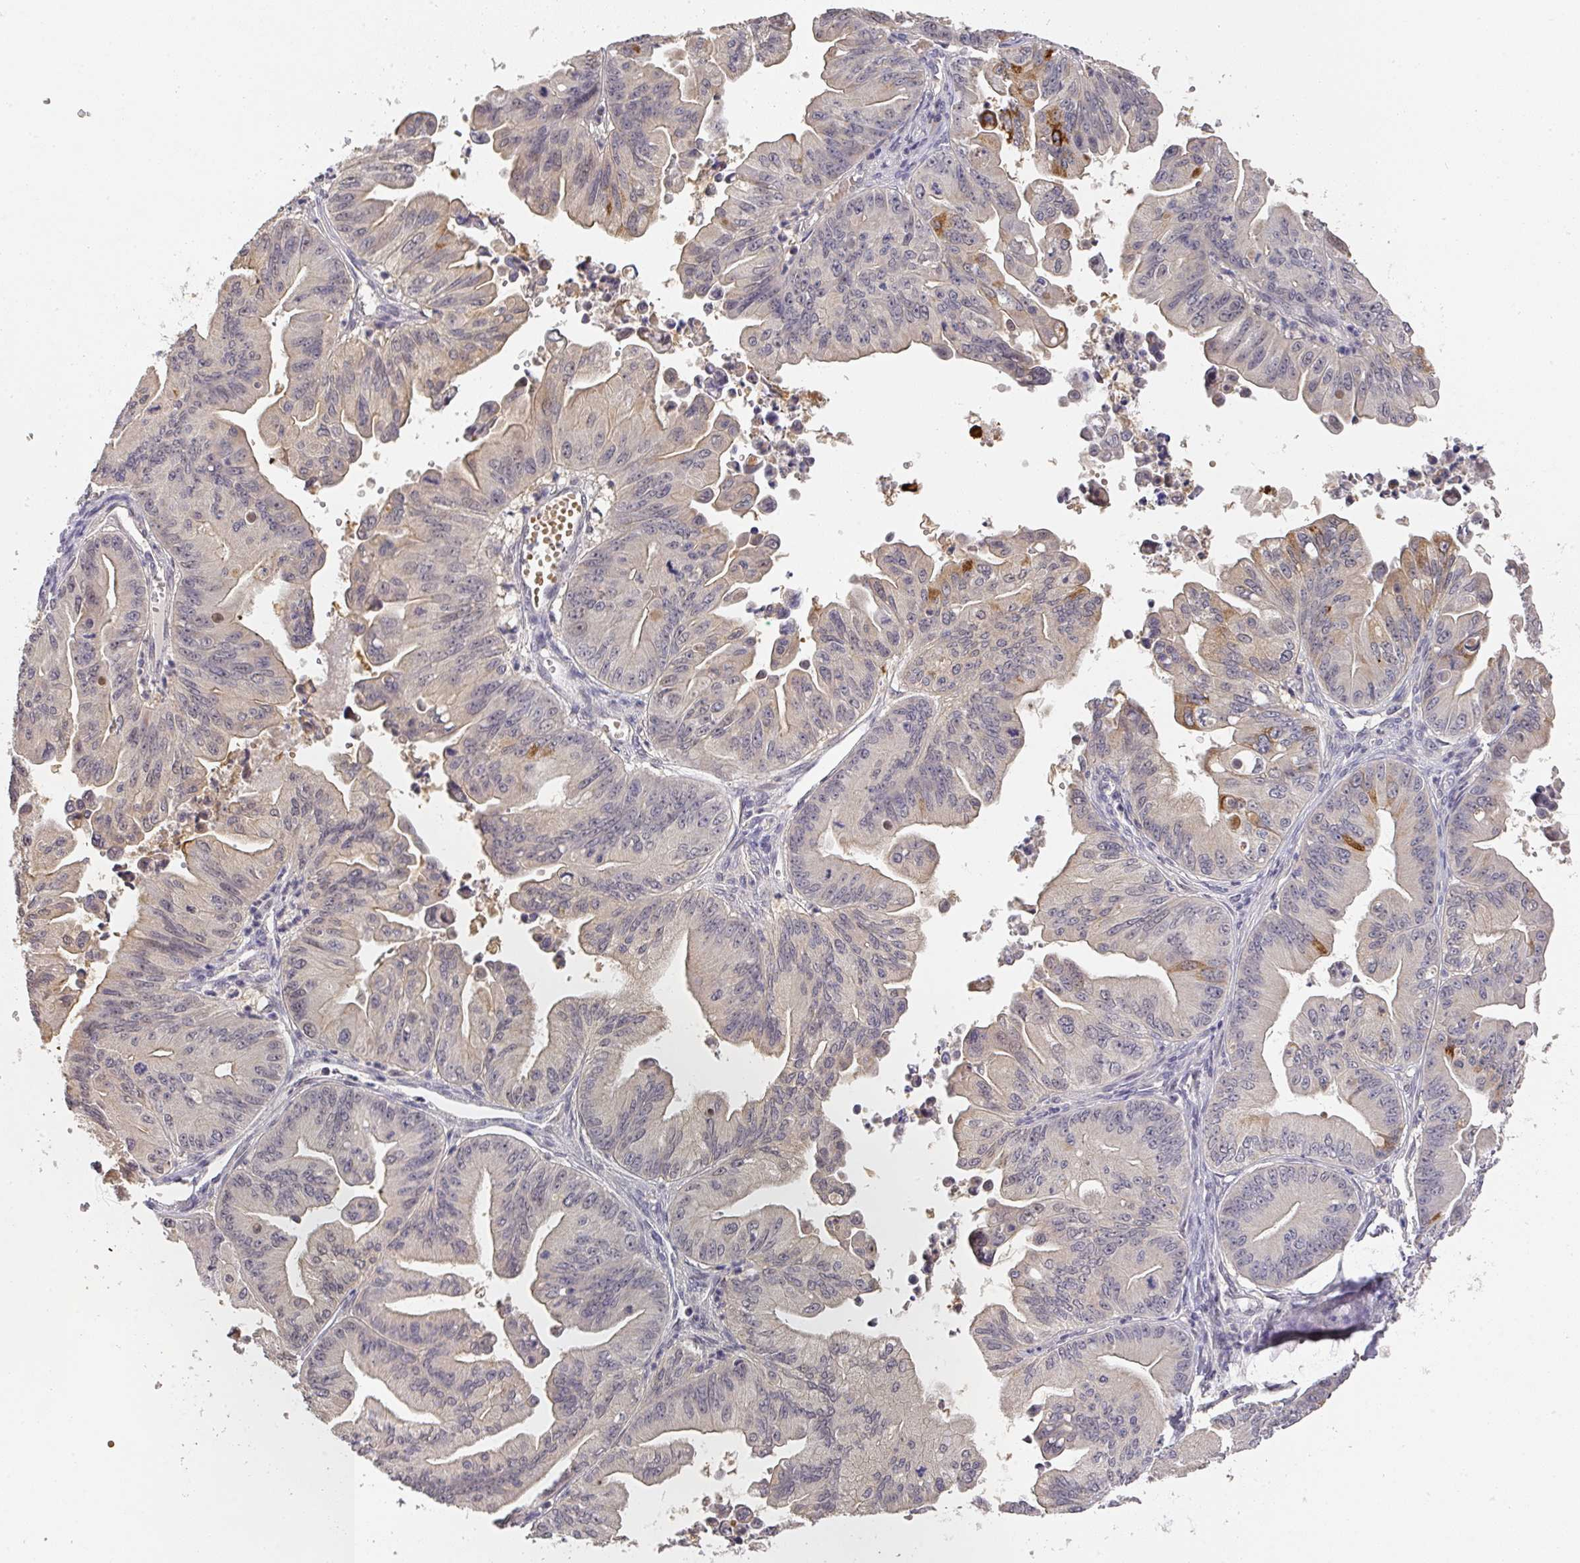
{"staining": {"intensity": "strong", "quantity": "25%-75%", "location": "cytoplasmic/membranous"}, "tissue": "ovarian cancer", "cell_type": "Tumor cells", "image_type": "cancer", "snomed": [{"axis": "morphology", "description": "Cystadenocarcinoma, mucinous, NOS"}, {"axis": "topography", "description": "Ovary"}], "caption": "This is a micrograph of immunohistochemistry staining of mucinous cystadenocarcinoma (ovarian), which shows strong staining in the cytoplasmic/membranous of tumor cells.", "gene": "FOXN4", "patient": {"sex": "female", "age": 71}}